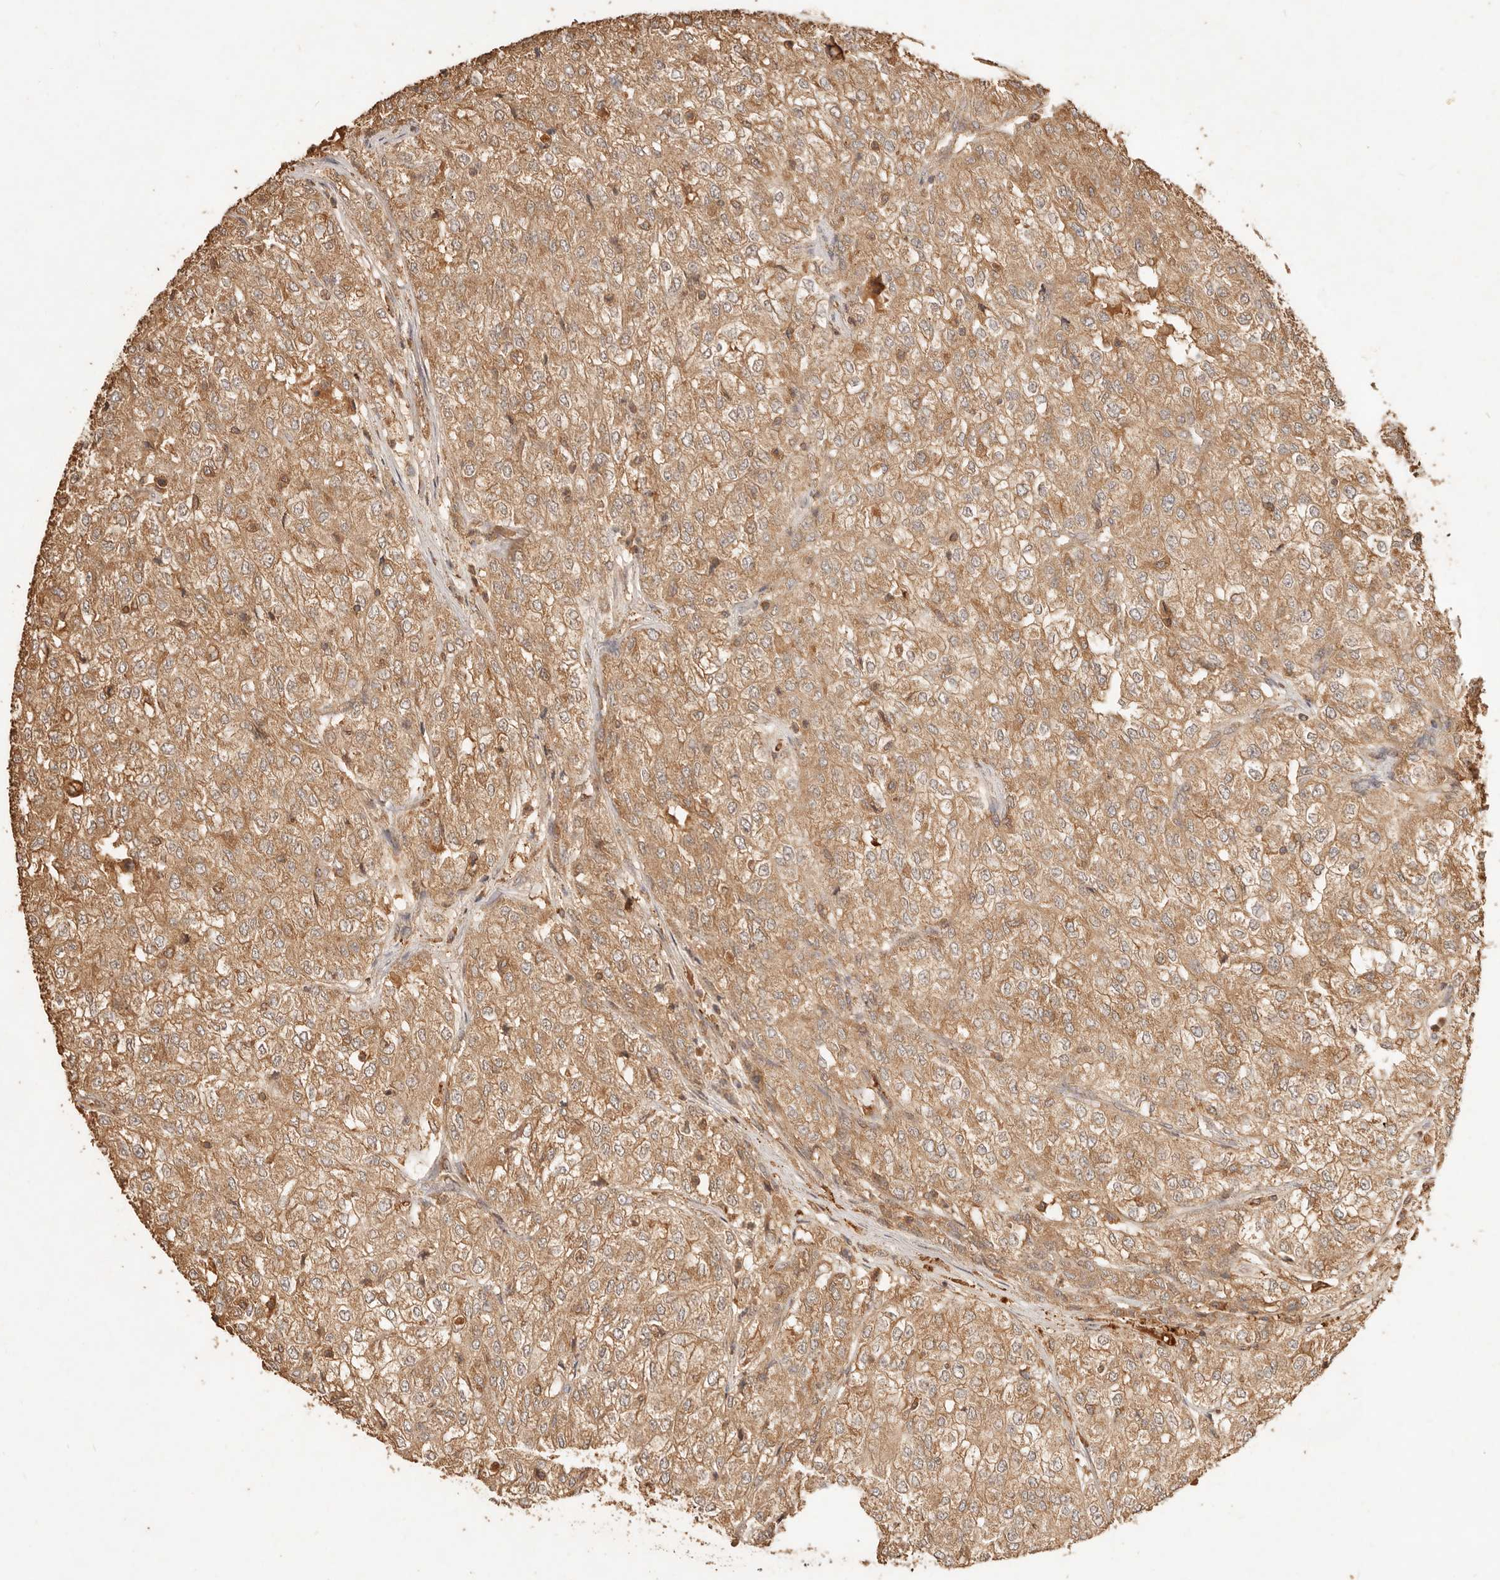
{"staining": {"intensity": "moderate", "quantity": ">75%", "location": "cytoplasmic/membranous"}, "tissue": "renal cancer", "cell_type": "Tumor cells", "image_type": "cancer", "snomed": [{"axis": "morphology", "description": "Adenocarcinoma, NOS"}, {"axis": "topography", "description": "Kidney"}], "caption": "Immunohistochemical staining of human renal cancer (adenocarcinoma) shows medium levels of moderate cytoplasmic/membranous protein expression in about >75% of tumor cells. (DAB (3,3'-diaminobenzidine) = brown stain, brightfield microscopy at high magnification).", "gene": "FAM180B", "patient": {"sex": "female", "age": 54}}